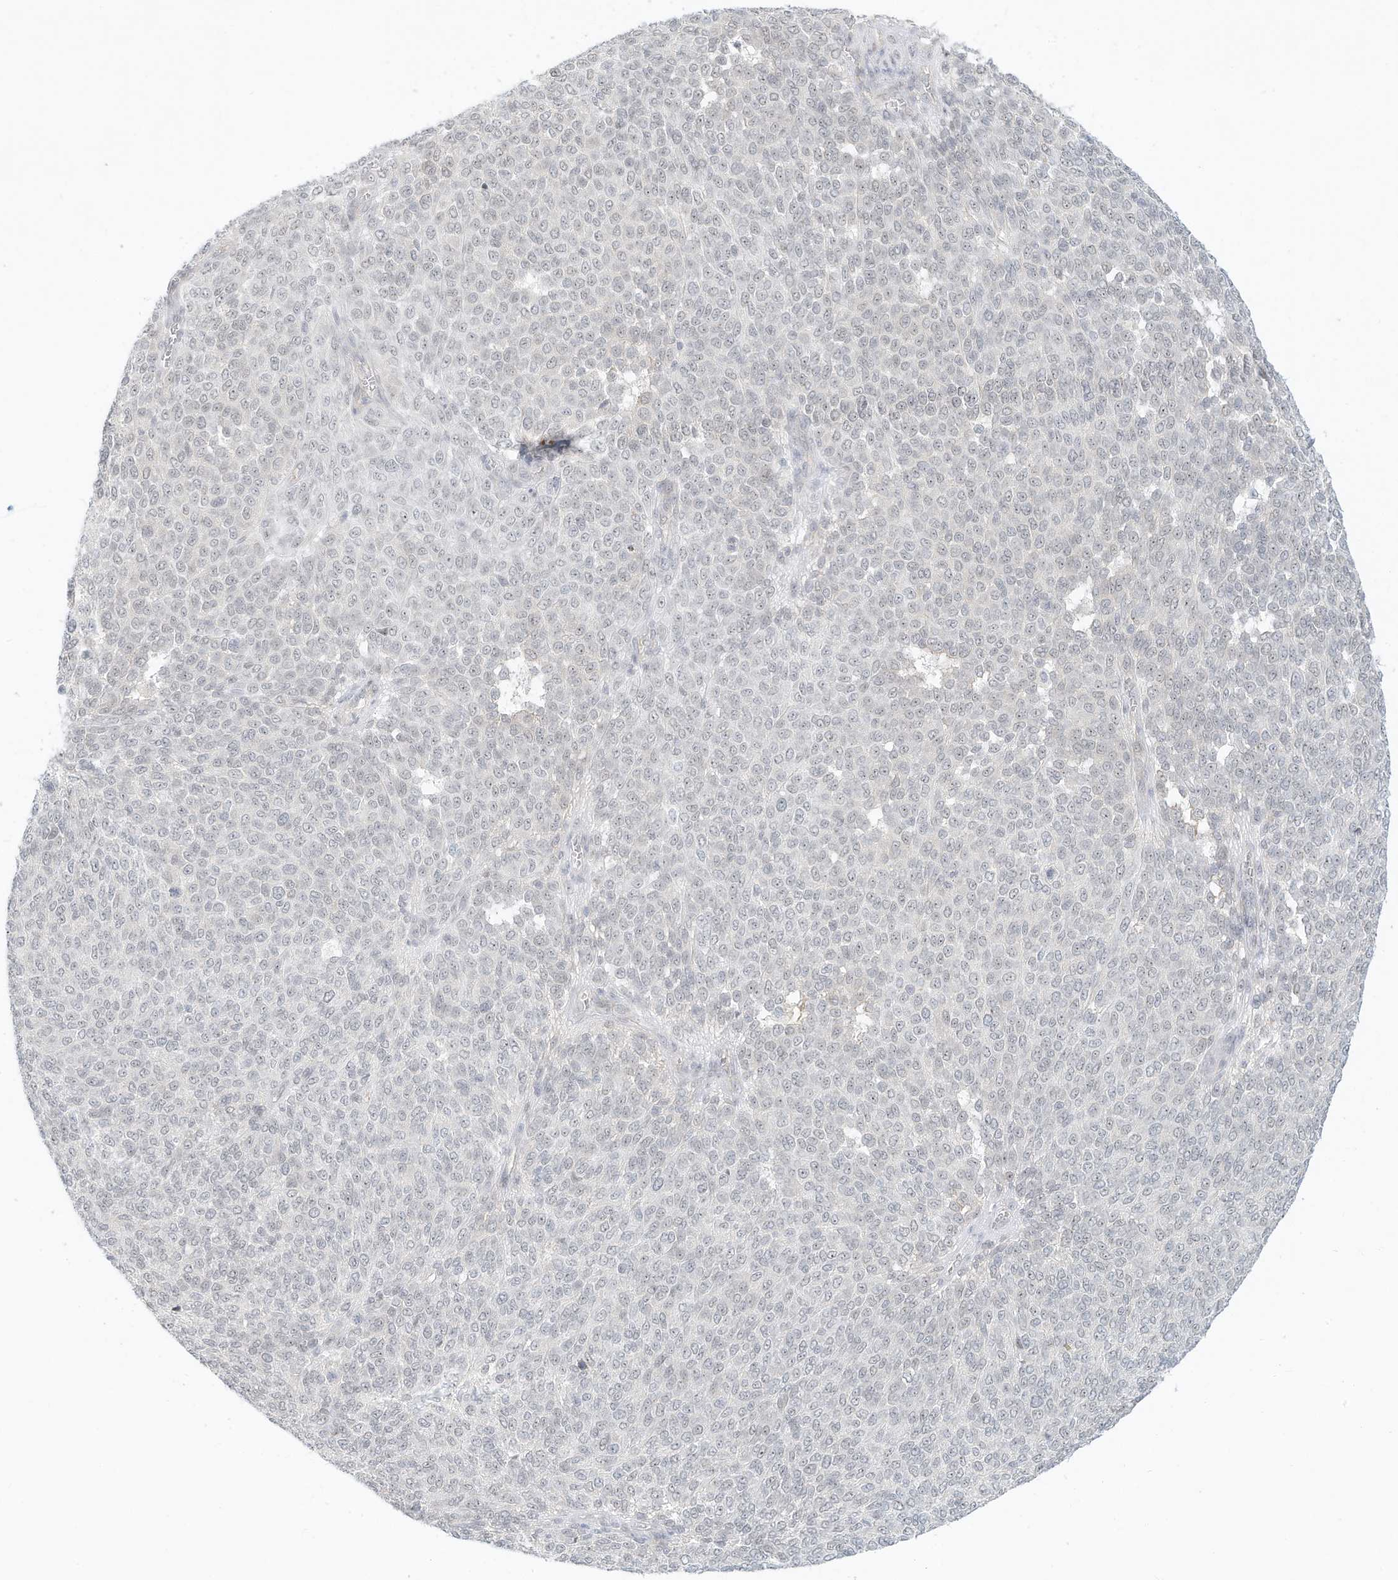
{"staining": {"intensity": "negative", "quantity": "none", "location": "none"}, "tissue": "melanoma", "cell_type": "Tumor cells", "image_type": "cancer", "snomed": [{"axis": "morphology", "description": "Malignant melanoma, NOS"}, {"axis": "topography", "description": "Skin"}], "caption": "Human melanoma stained for a protein using immunohistochemistry displays no positivity in tumor cells.", "gene": "PAK6", "patient": {"sex": "male", "age": 49}}